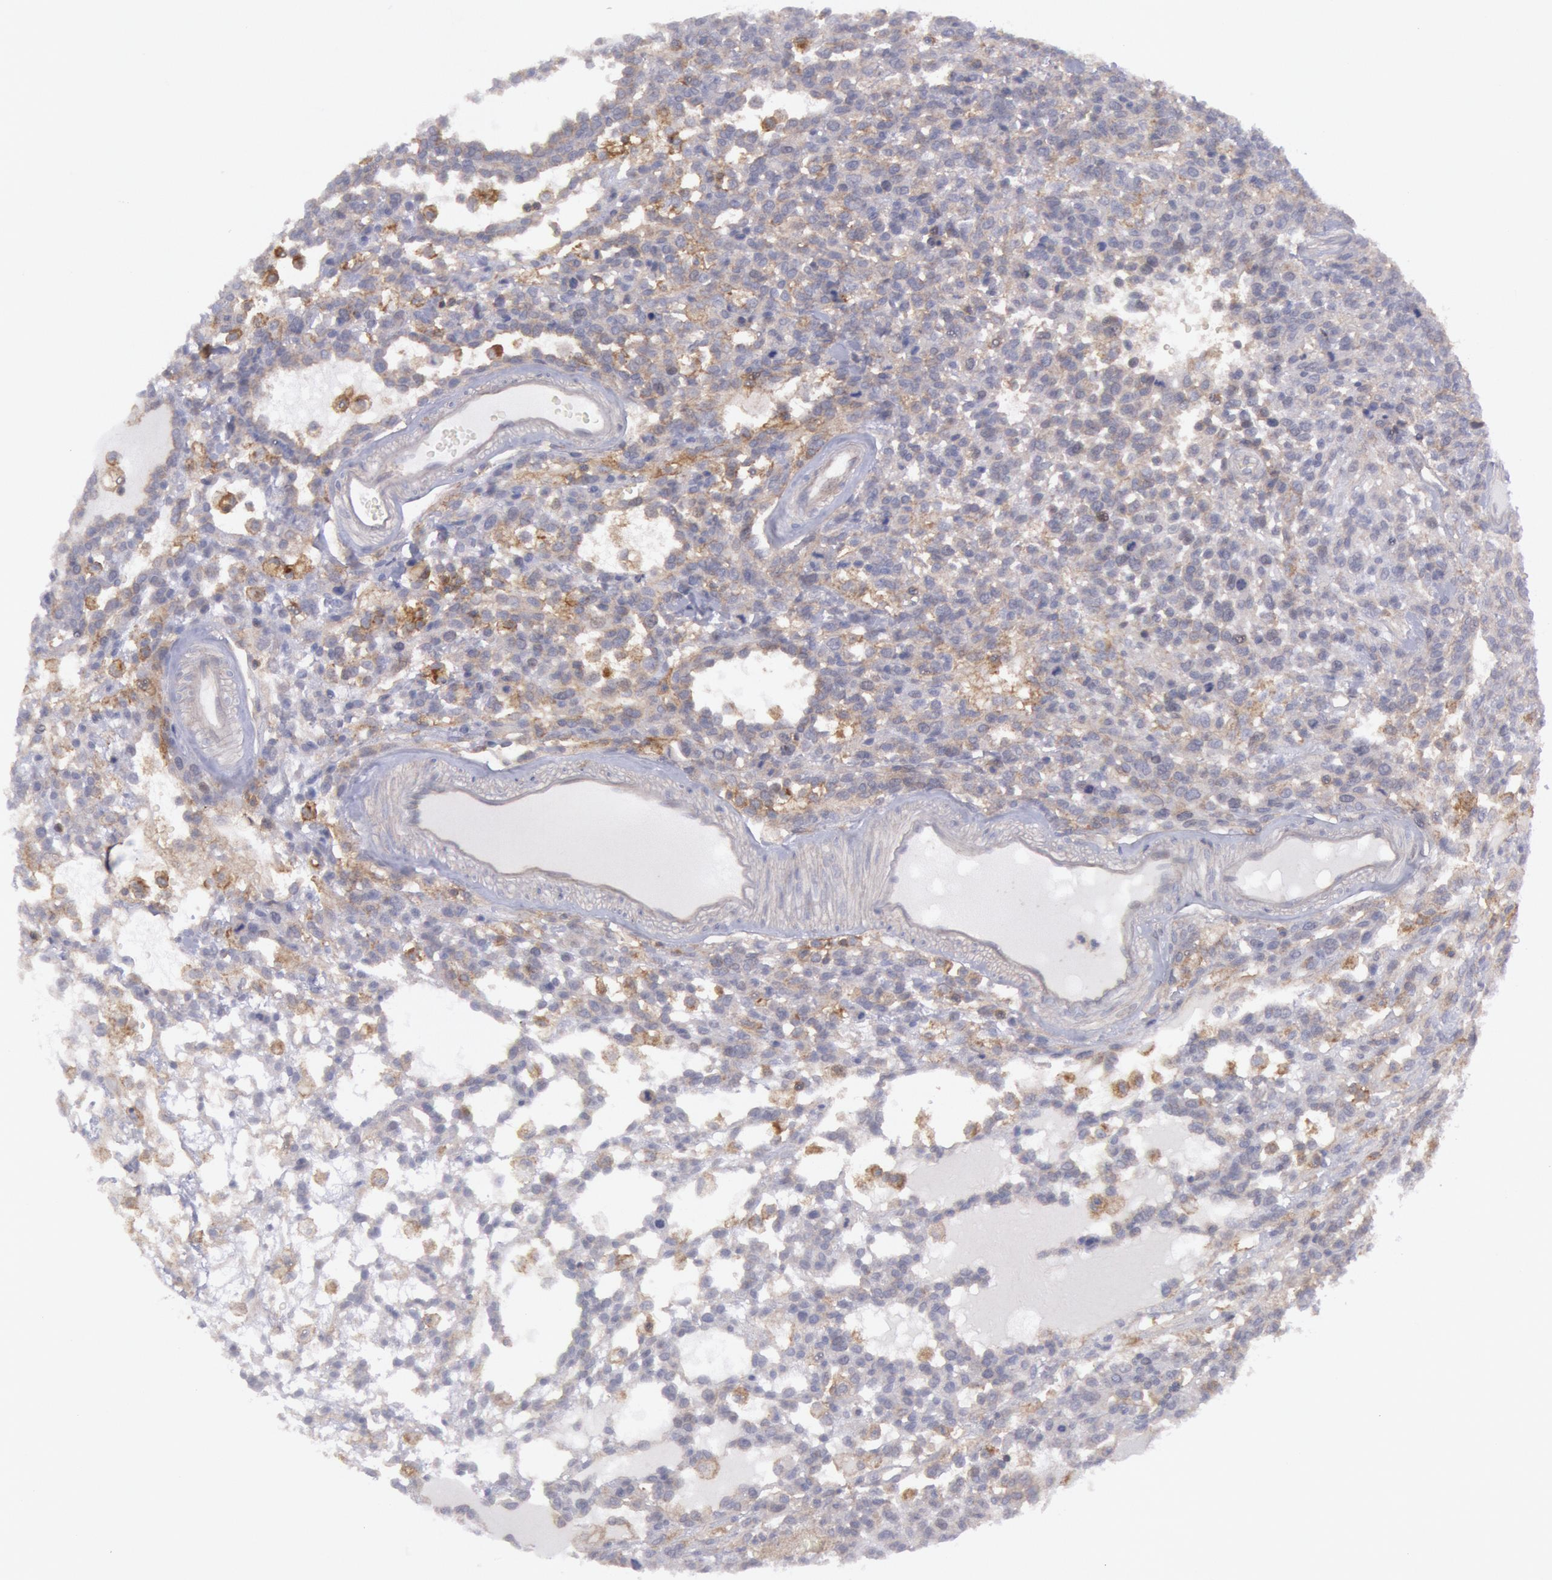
{"staining": {"intensity": "weak", "quantity": "<25%", "location": "cytoplasmic/membranous"}, "tissue": "glioma", "cell_type": "Tumor cells", "image_type": "cancer", "snomed": [{"axis": "morphology", "description": "Glioma, malignant, High grade"}, {"axis": "topography", "description": "Brain"}], "caption": "The IHC histopathology image has no significant staining in tumor cells of malignant high-grade glioma tissue. The staining was performed using DAB to visualize the protein expression in brown, while the nuclei were stained in blue with hematoxylin (Magnification: 20x).", "gene": "STX4", "patient": {"sex": "male", "age": 66}}